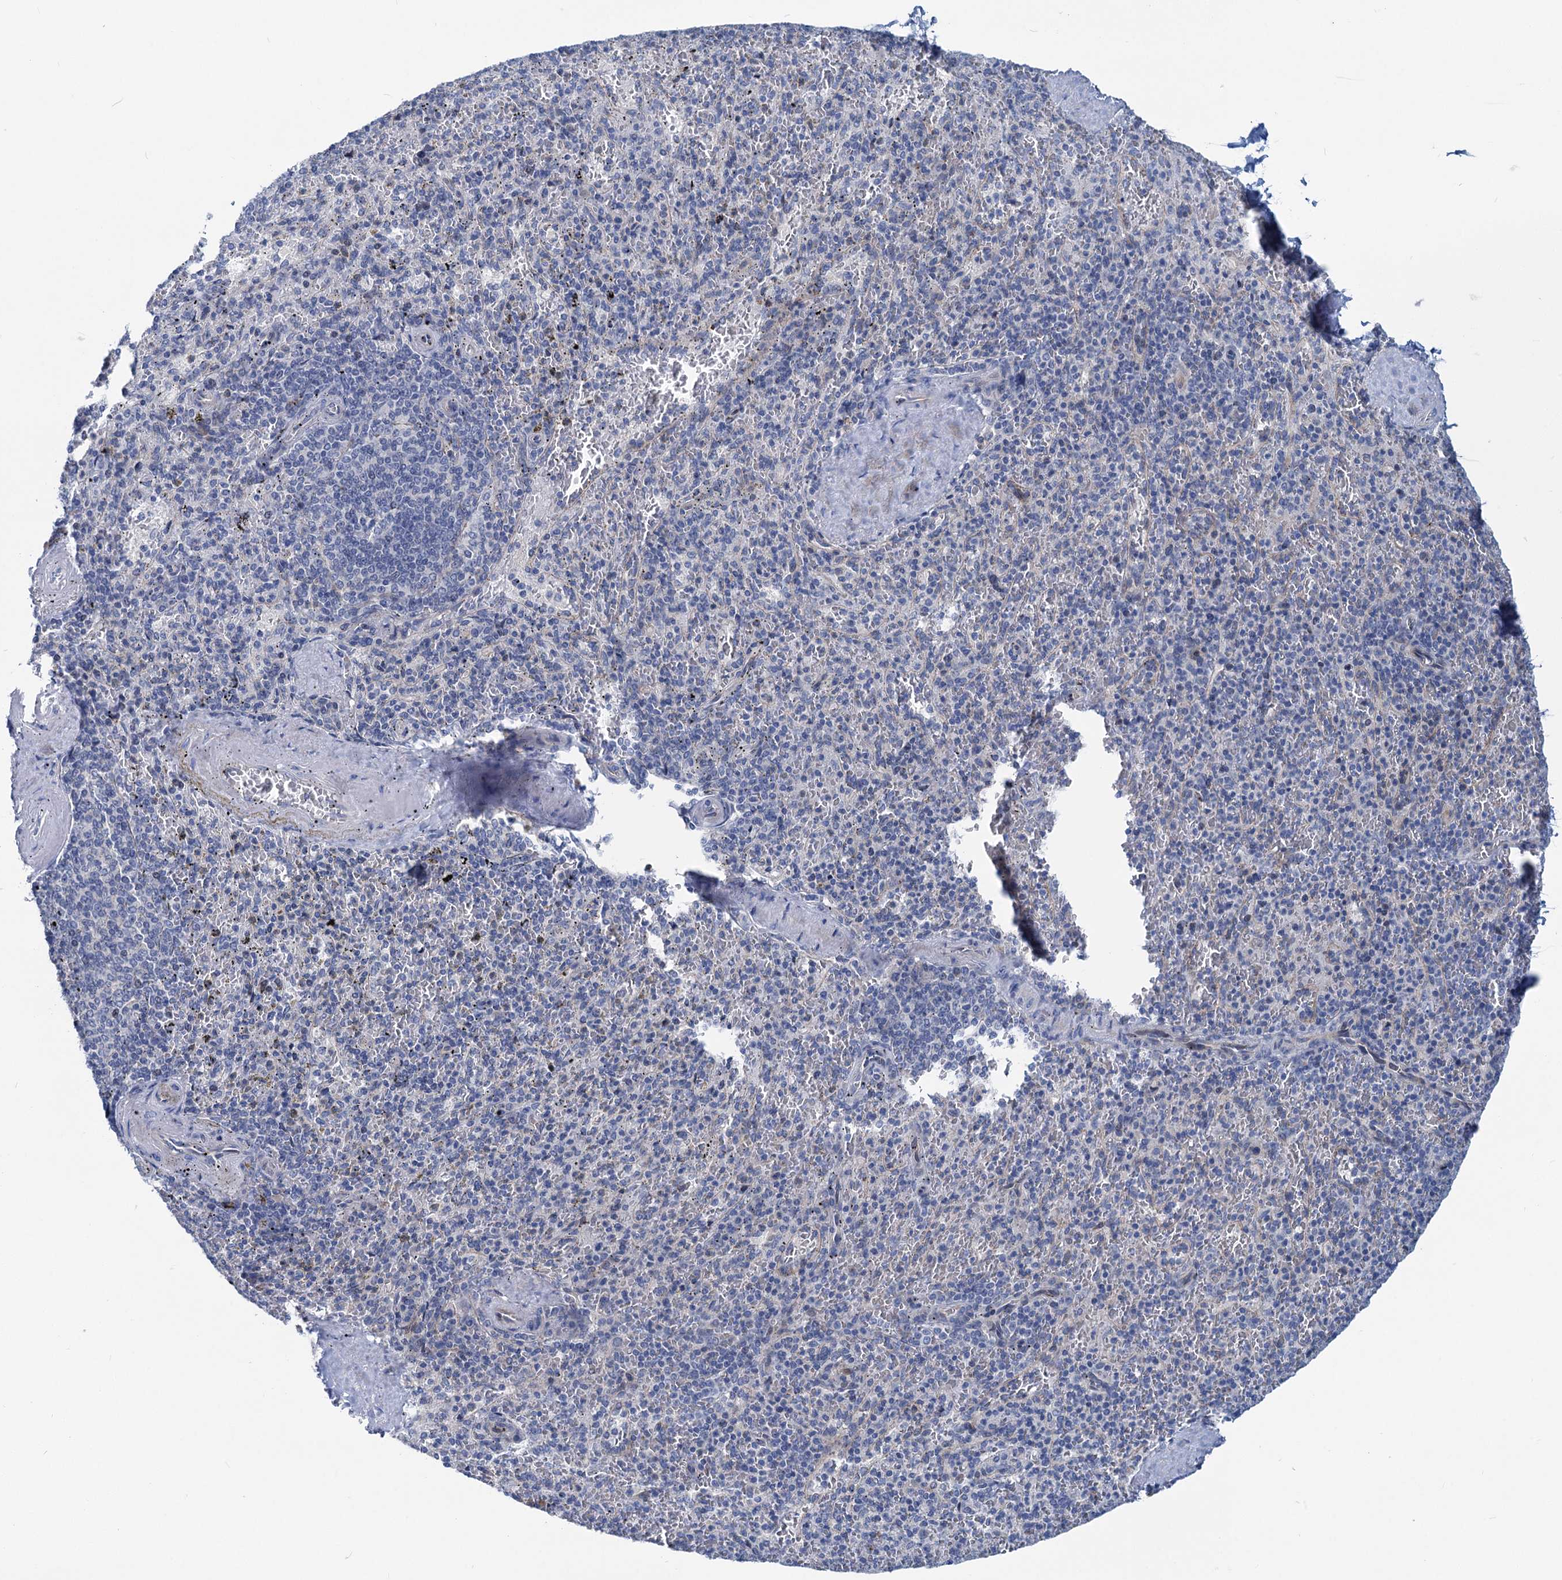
{"staining": {"intensity": "negative", "quantity": "none", "location": "none"}, "tissue": "spleen", "cell_type": "Cells in red pulp", "image_type": "normal", "snomed": [{"axis": "morphology", "description": "Normal tissue, NOS"}, {"axis": "topography", "description": "Spleen"}], "caption": "High power microscopy photomicrograph of an immunohistochemistry (IHC) micrograph of normal spleen, revealing no significant positivity in cells in red pulp.", "gene": "CHDH", "patient": {"sex": "male", "age": 82}}